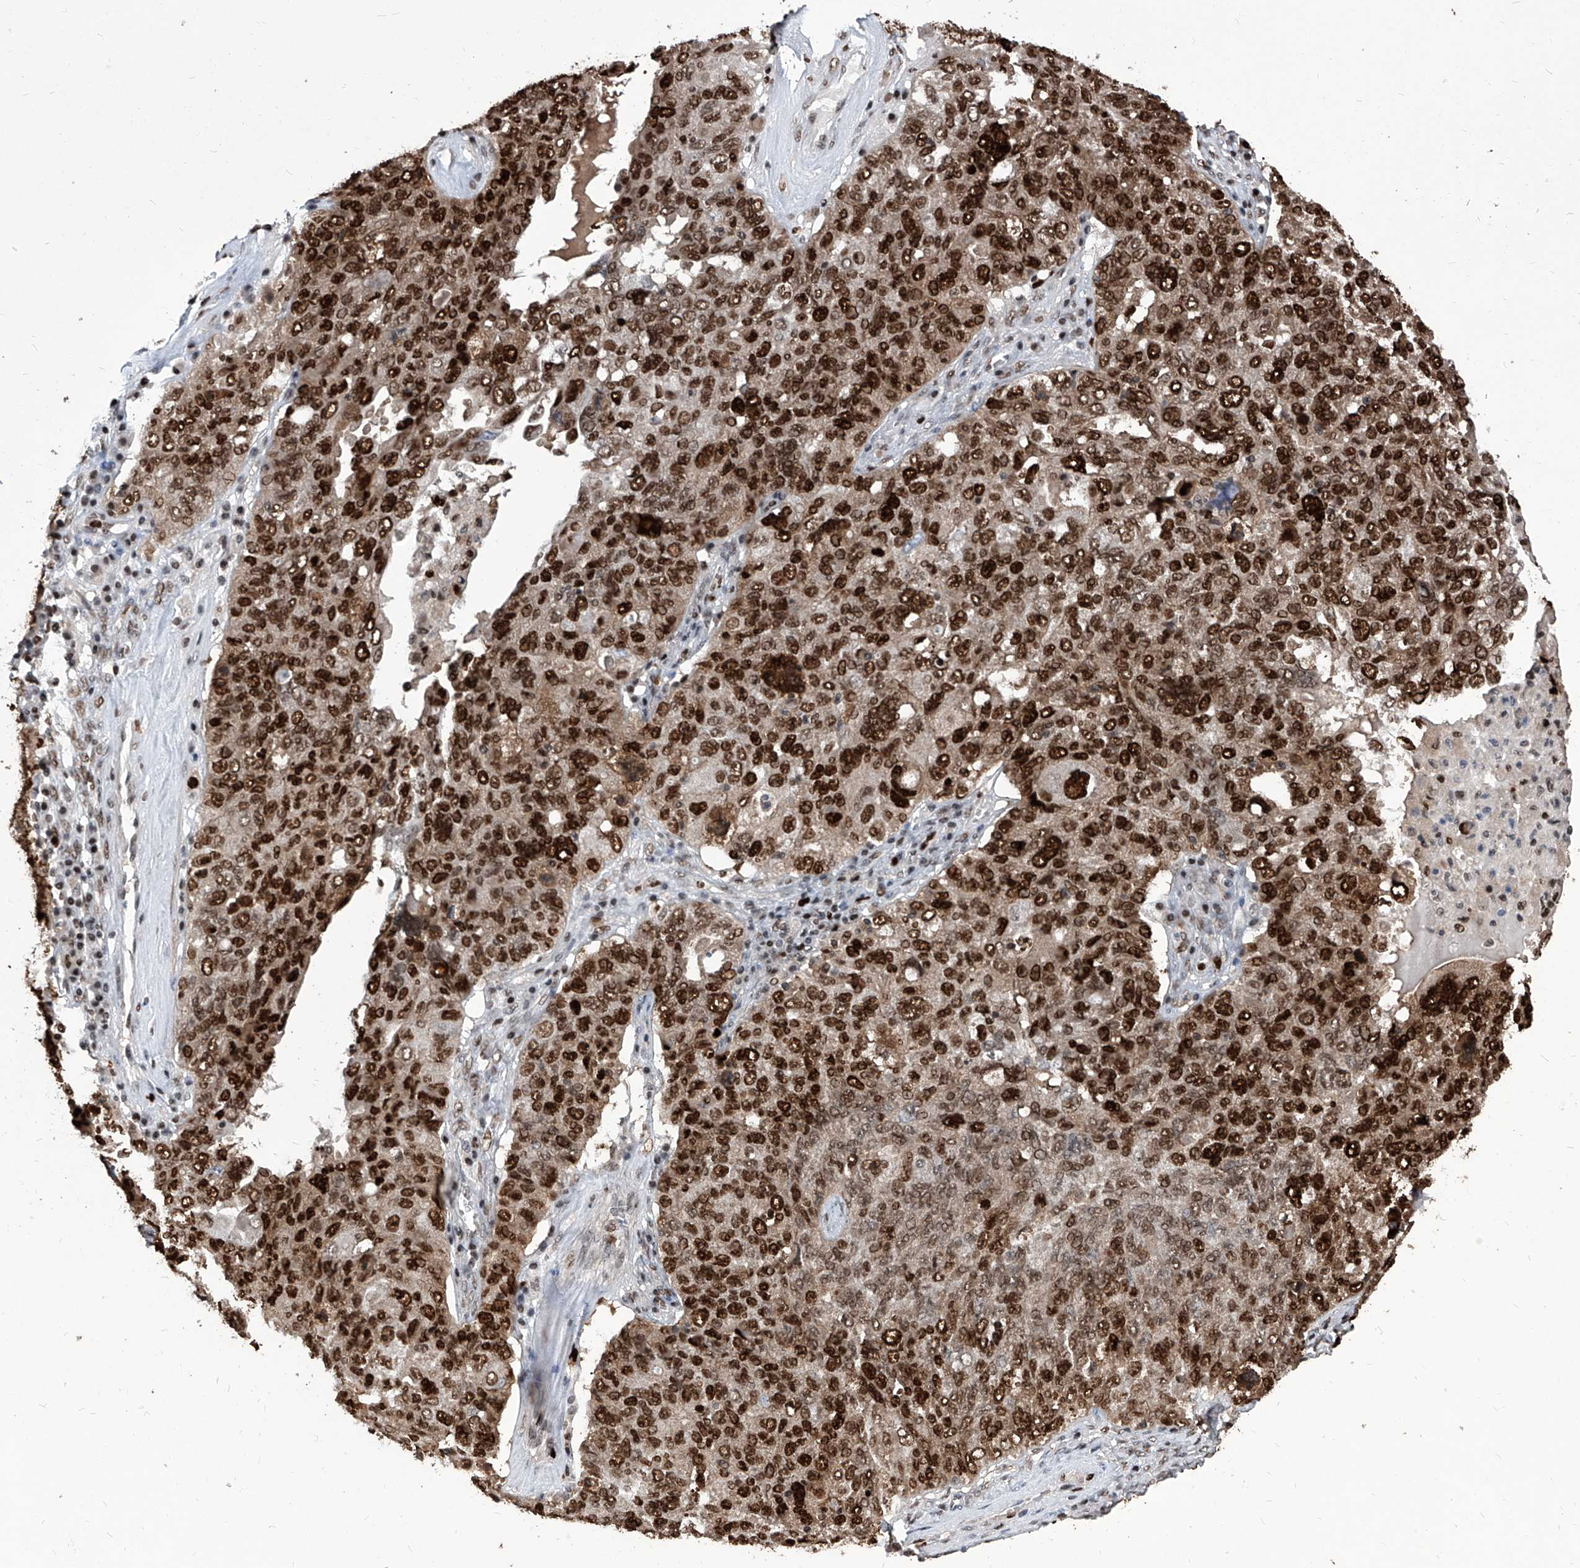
{"staining": {"intensity": "strong", "quantity": ">75%", "location": "nuclear"}, "tissue": "ovarian cancer", "cell_type": "Tumor cells", "image_type": "cancer", "snomed": [{"axis": "morphology", "description": "Carcinoma, endometroid"}, {"axis": "topography", "description": "Ovary"}], "caption": "Ovarian cancer stained for a protein shows strong nuclear positivity in tumor cells.", "gene": "PCNA", "patient": {"sex": "female", "age": 62}}